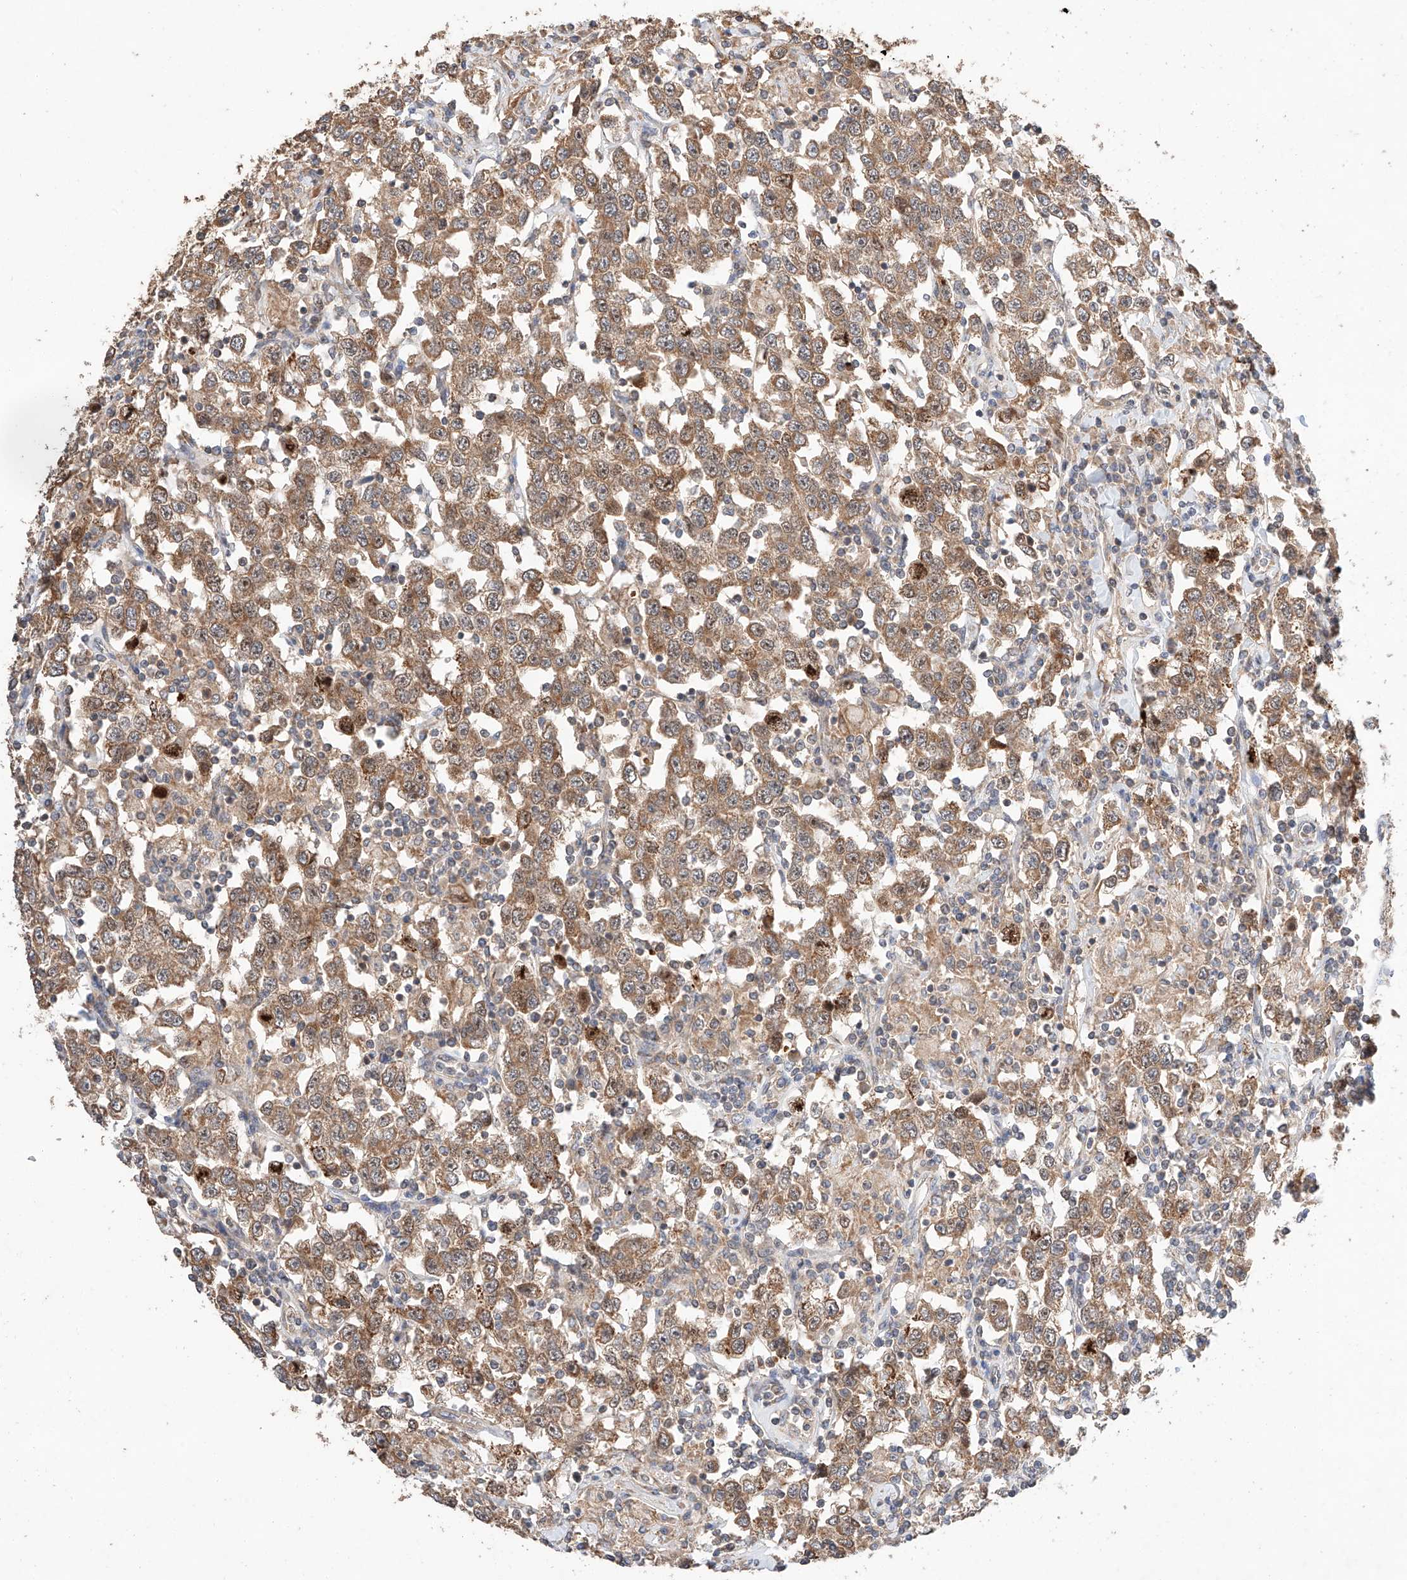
{"staining": {"intensity": "moderate", "quantity": ">75%", "location": "cytoplasmic/membranous,nuclear"}, "tissue": "testis cancer", "cell_type": "Tumor cells", "image_type": "cancer", "snomed": [{"axis": "morphology", "description": "Seminoma, NOS"}, {"axis": "topography", "description": "Testis"}], "caption": "Protein staining of testis cancer tissue shows moderate cytoplasmic/membranous and nuclear positivity in approximately >75% of tumor cells. (Brightfield microscopy of DAB IHC at high magnification).", "gene": "RAB23", "patient": {"sex": "male", "age": 41}}